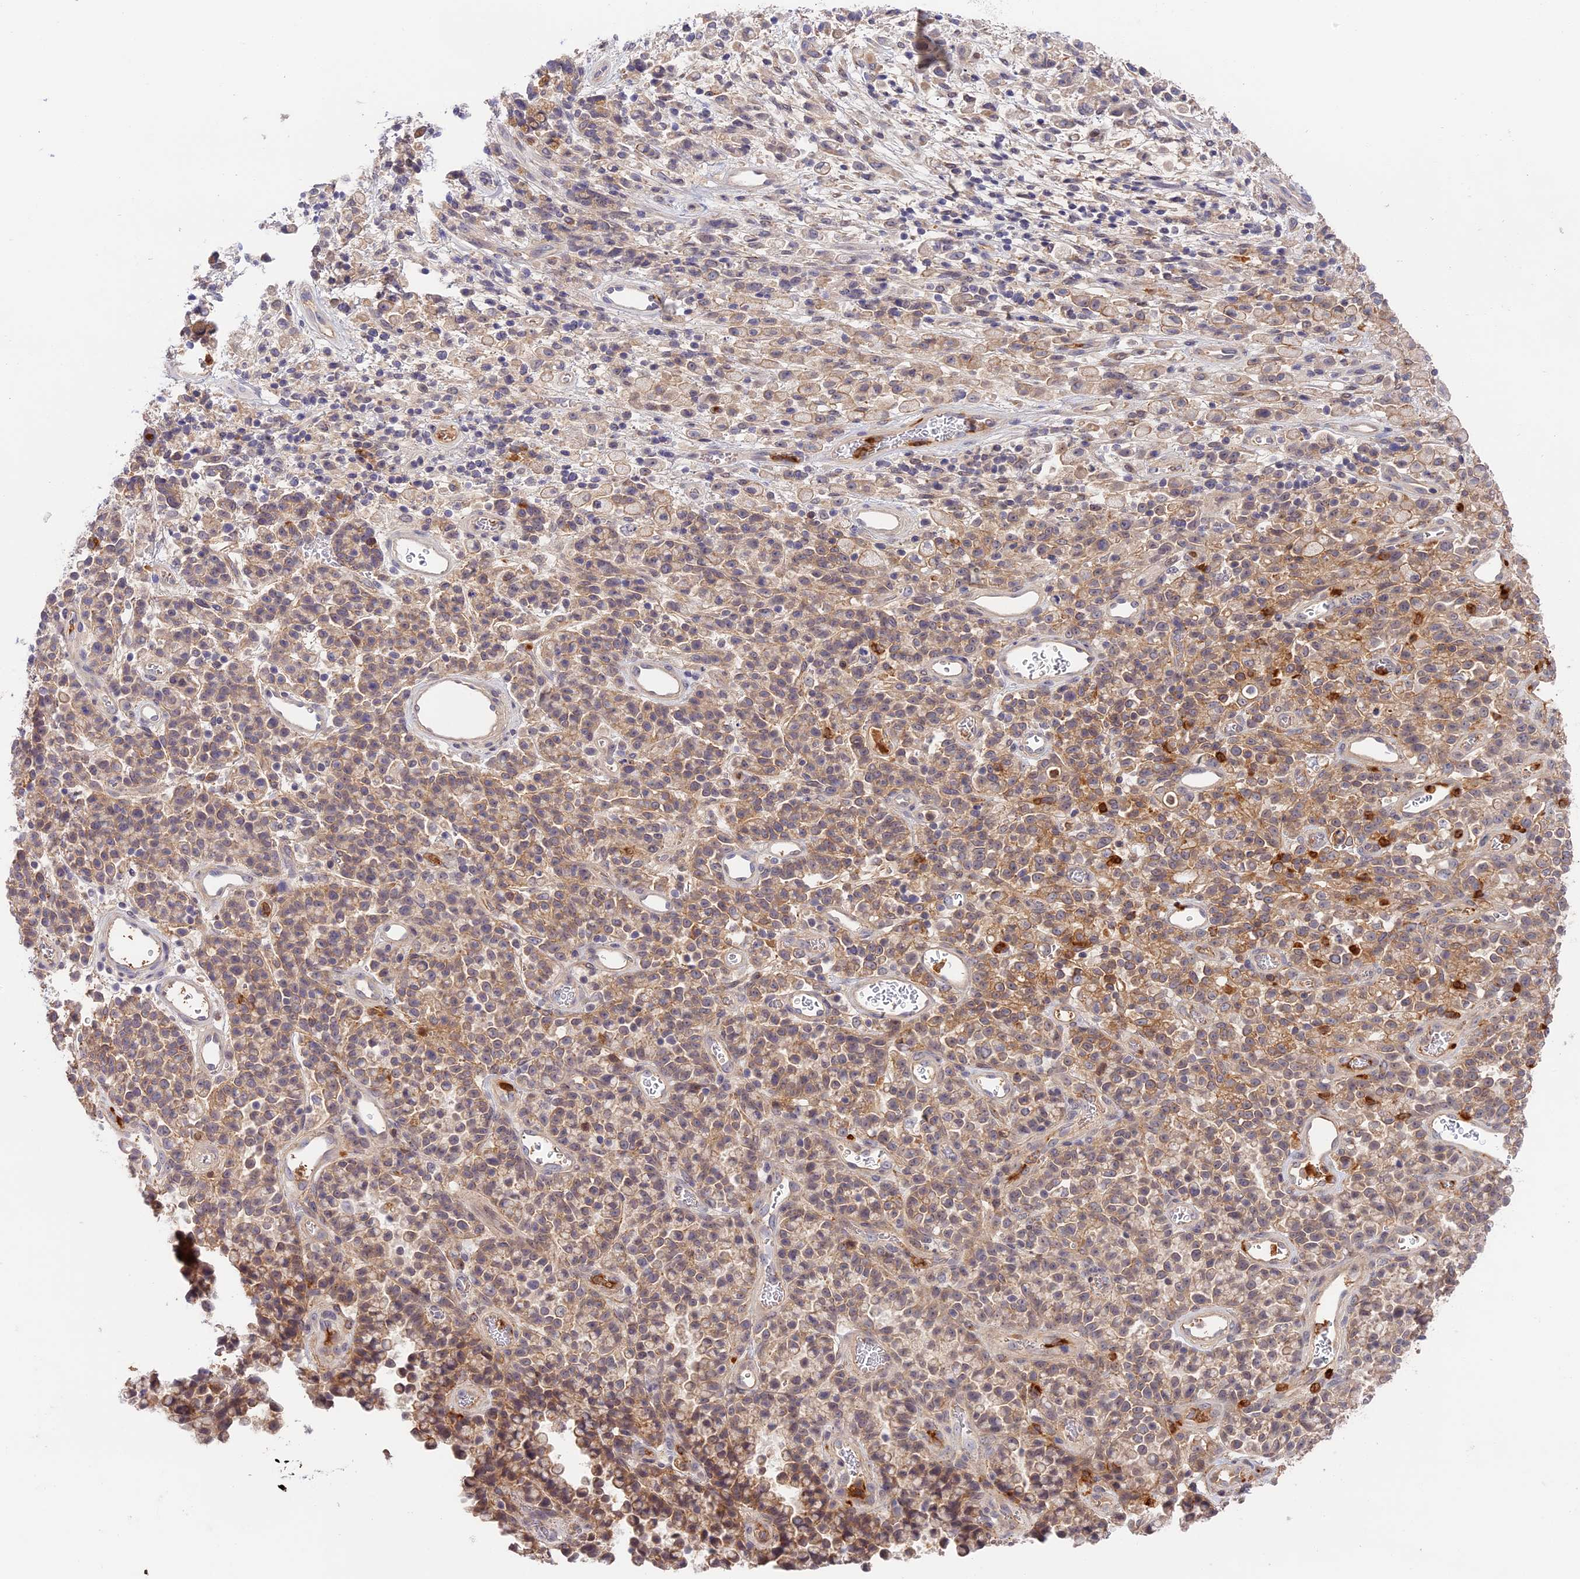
{"staining": {"intensity": "moderate", "quantity": "25%-75%", "location": "cytoplasmic/membranous"}, "tissue": "stomach cancer", "cell_type": "Tumor cells", "image_type": "cancer", "snomed": [{"axis": "morphology", "description": "Adenocarcinoma, NOS"}, {"axis": "topography", "description": "Stomach"}], "caption": "Tumor cells show medium levels of moderate cytoplasmic/membranous positivity in approximately 25%-75% of cells in adenocarcinoma (stomach).", "gene": "ADGRD1", "patient": {"sex": "female", "age": 60}}